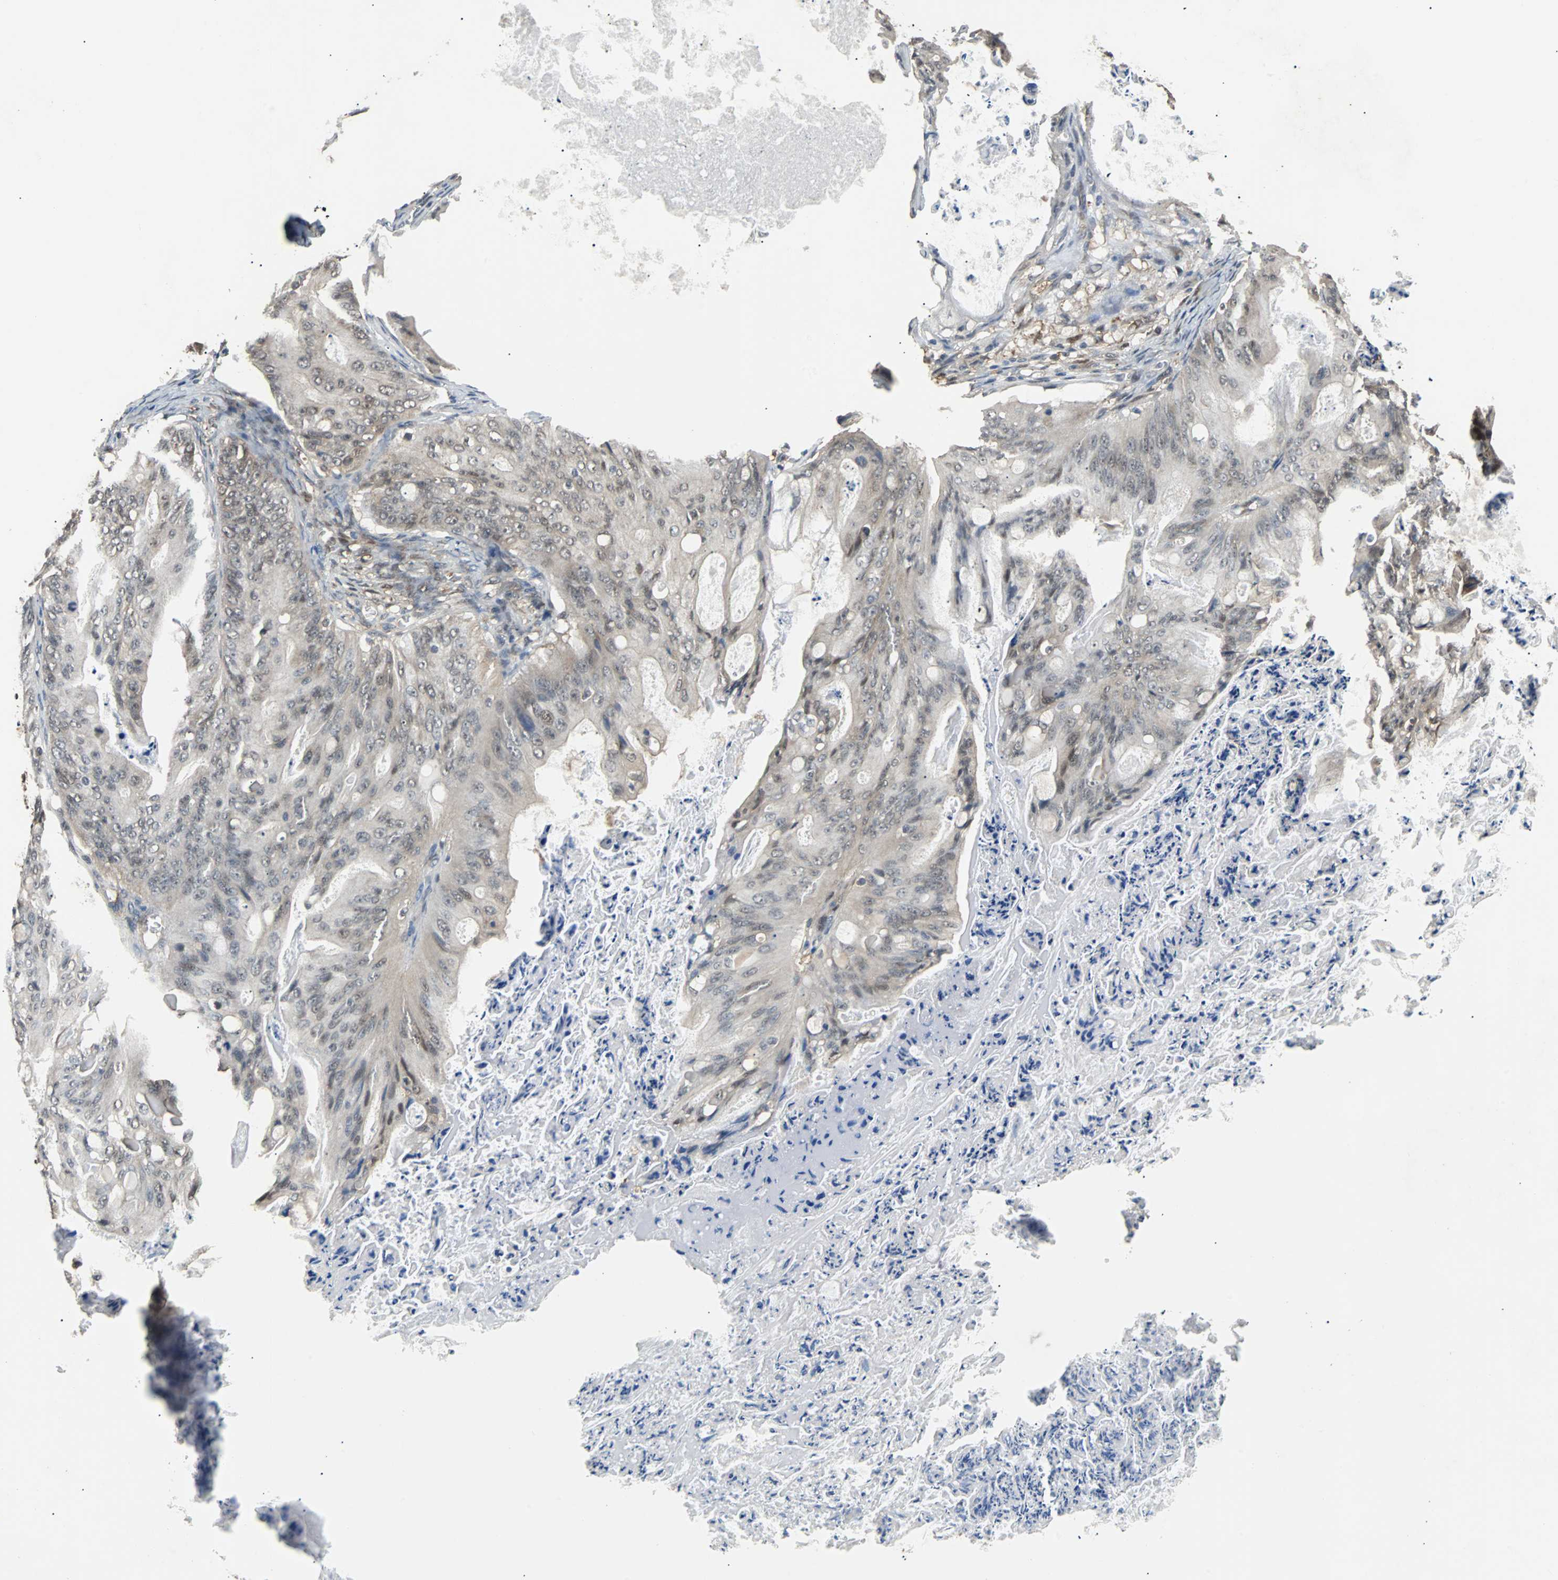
{"staining": {"intensity": "weak", "quantity": ">75%", "location": "cytoplasmic/membranous"}, "tissue": "ovarian cancer", "cell_type": "Tumor cells", "image_type": "cancer", "snomed": [{"axis": "morphology", "description": "Cystadenocarcinoma, mucinous, NOS"}, {"axis": "topography", "description": "Ovary"}], "caption": "Tumor cells display low levels of weak cytoplasmic/membranous positivity in approximately >75% of cells in human ovarian cancer.", "gene": "PRDX6", "patient": {"sex": "female", "age": 36}}